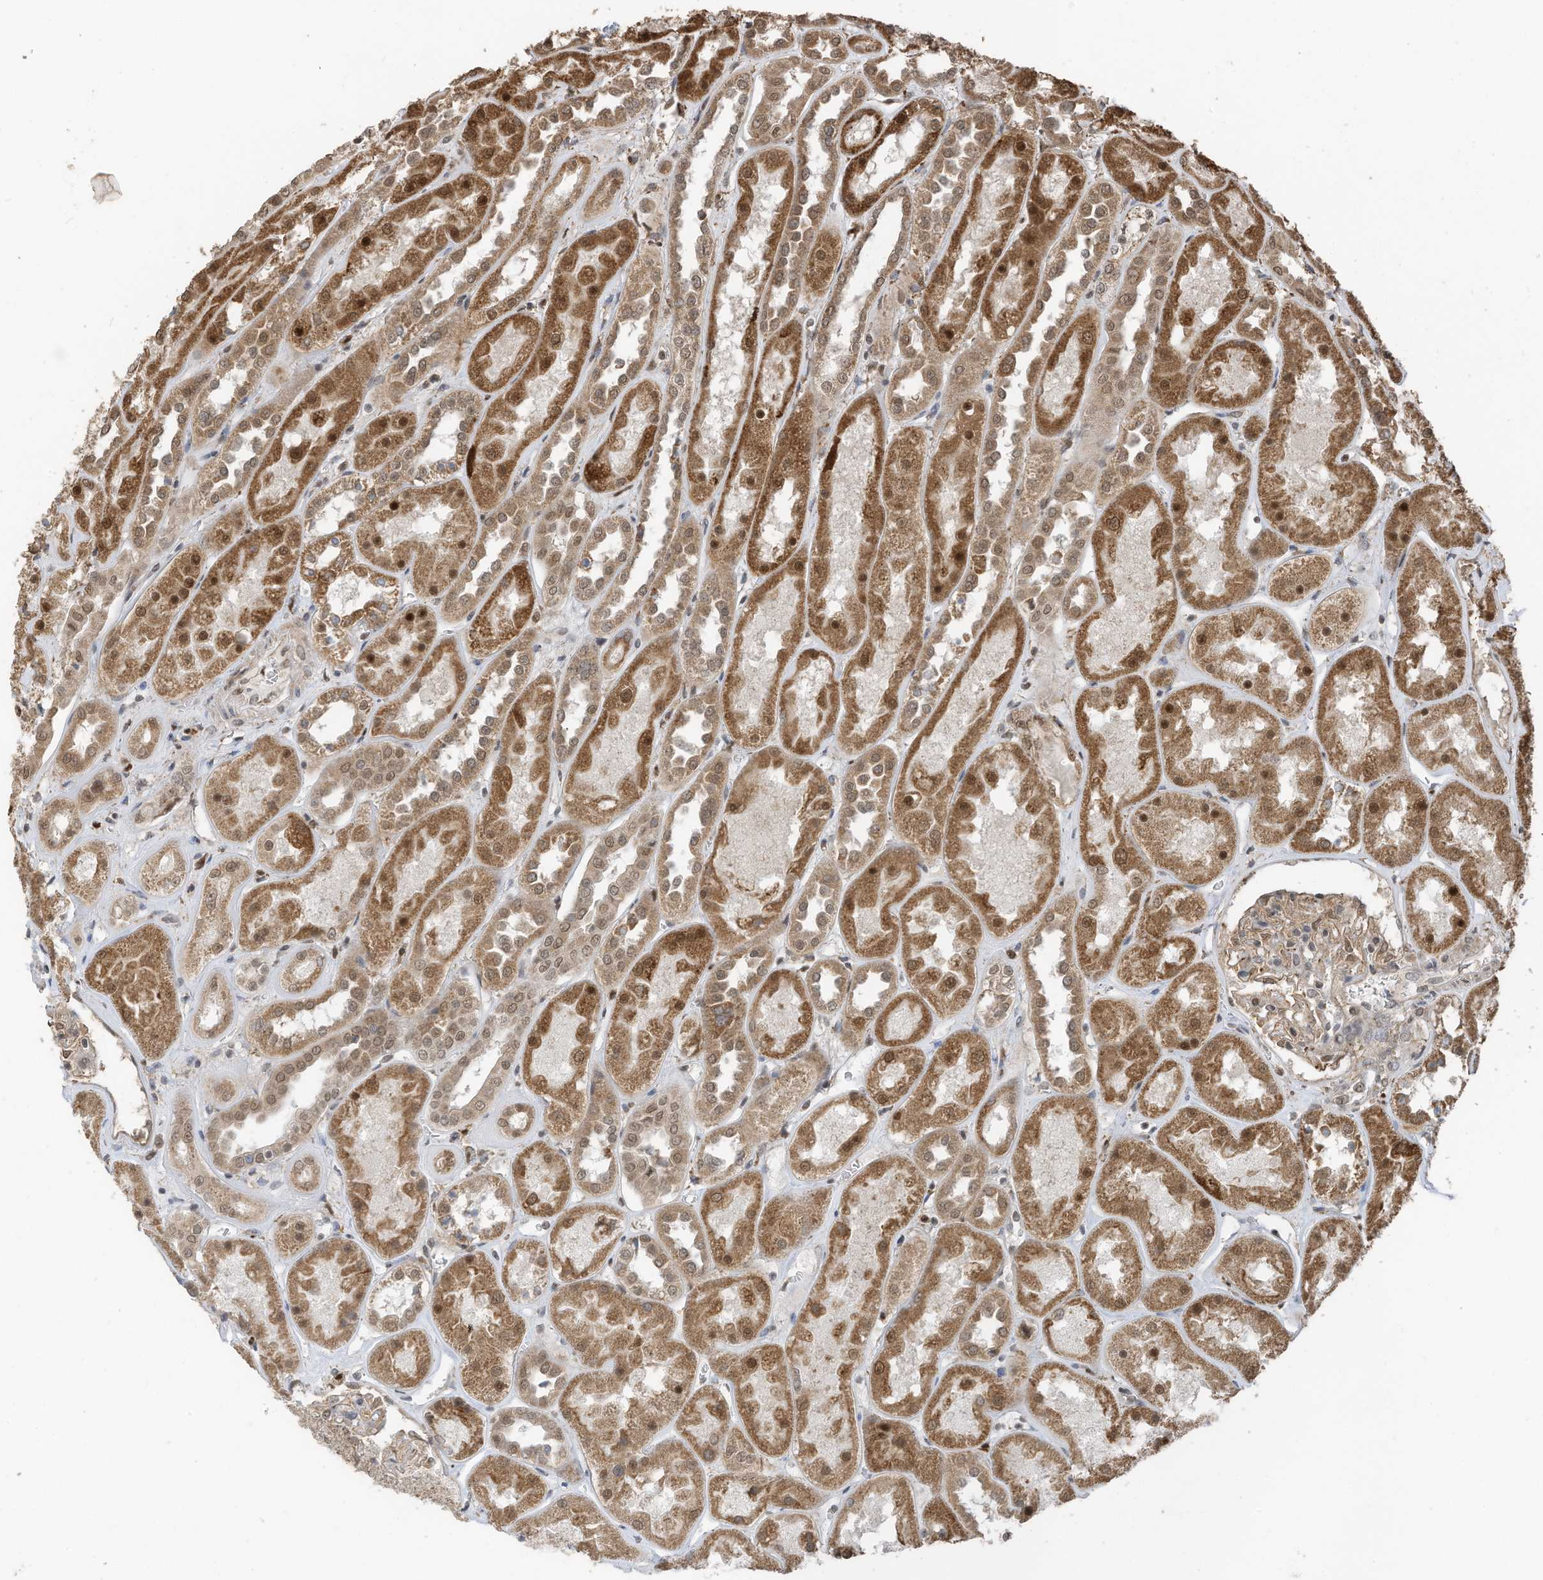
{"staining": {"intensity": "weak", "quantity": ">75%", "location": "cytoplasmic/membranous"}, "tissue": "kidney", "cell_type": "Cells in glomeruli", "image_type": "normal", "snomed": [{"axis": "morphology", "description": "Normal tissue, NOS"}, {"axis": "topography", "description": "Kidney"}], "caption": "Brown immunohistochemical staining in normal human kidney reveals weak cytoplasmic/membranous expression in approximately >75% of cells in glomeruli. (brown staining indicates protein expression, while blue staining denotes nuclei).", "gene": "ERLEC1", "patient": {"sex": "male", "age": 70}}